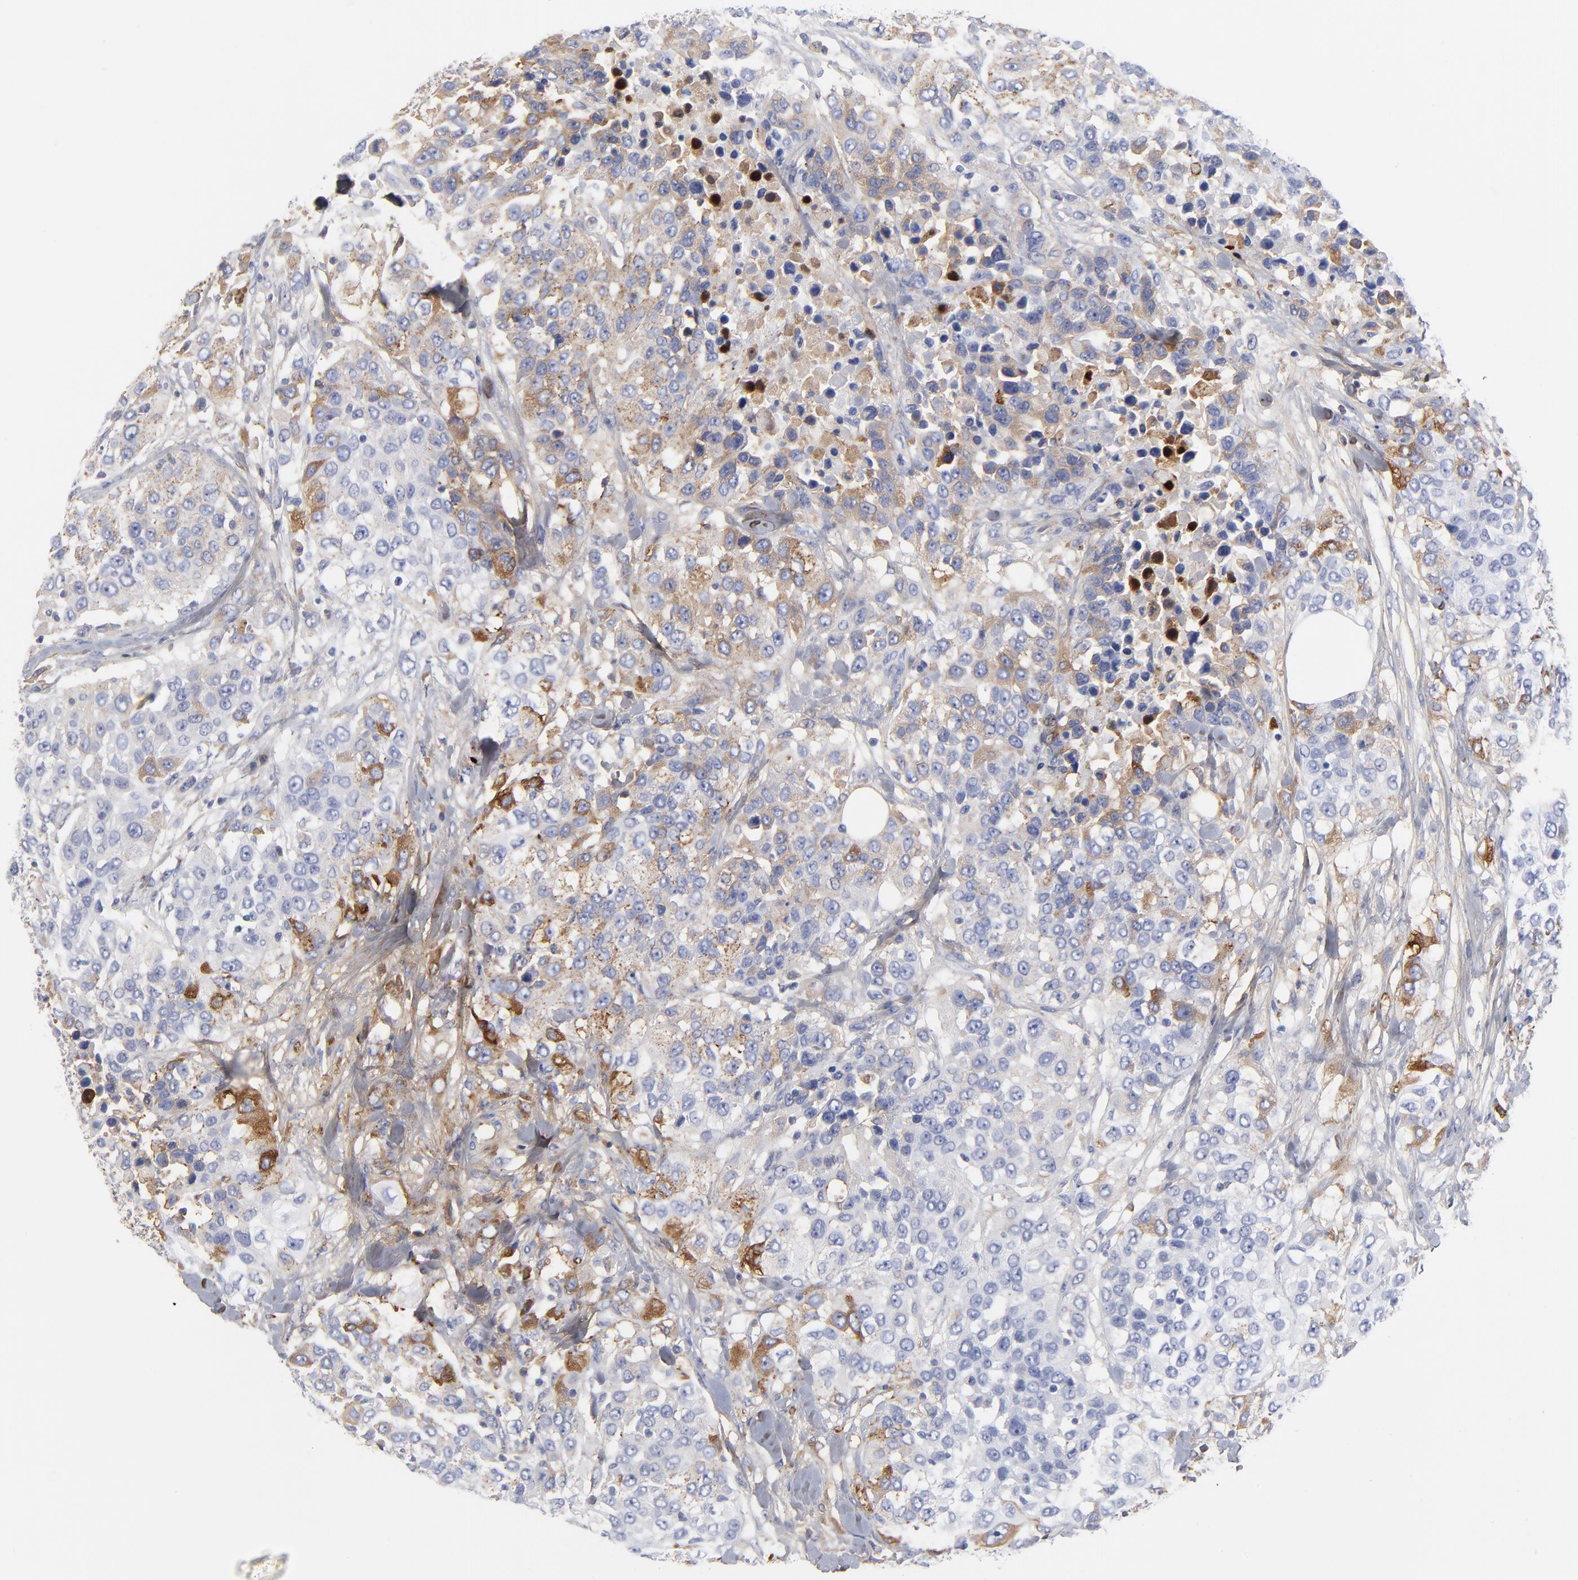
{"staining": {"intensity": "moderate", "quantity": "25%-75%", "location": "cytoplasmic/membranous"}, "tissue": "urothelial cancer", "cell_type": "Tumor cells", "image_type": "cancer", "snomed": [{"axis": "morphology", "description": "Urothelial carcinoma, High grade"}, {"axis": "topography", "description": "Urinary bladder"}], "caption": "Urothelial cancer was stained to show a protein in brown. There is medium levels of moderate cytoplasmic/membranous expression in approximately 25%-75% of tumor cells.", "gene": "DCN", "patient": {"sex": "female", "age": 80}}